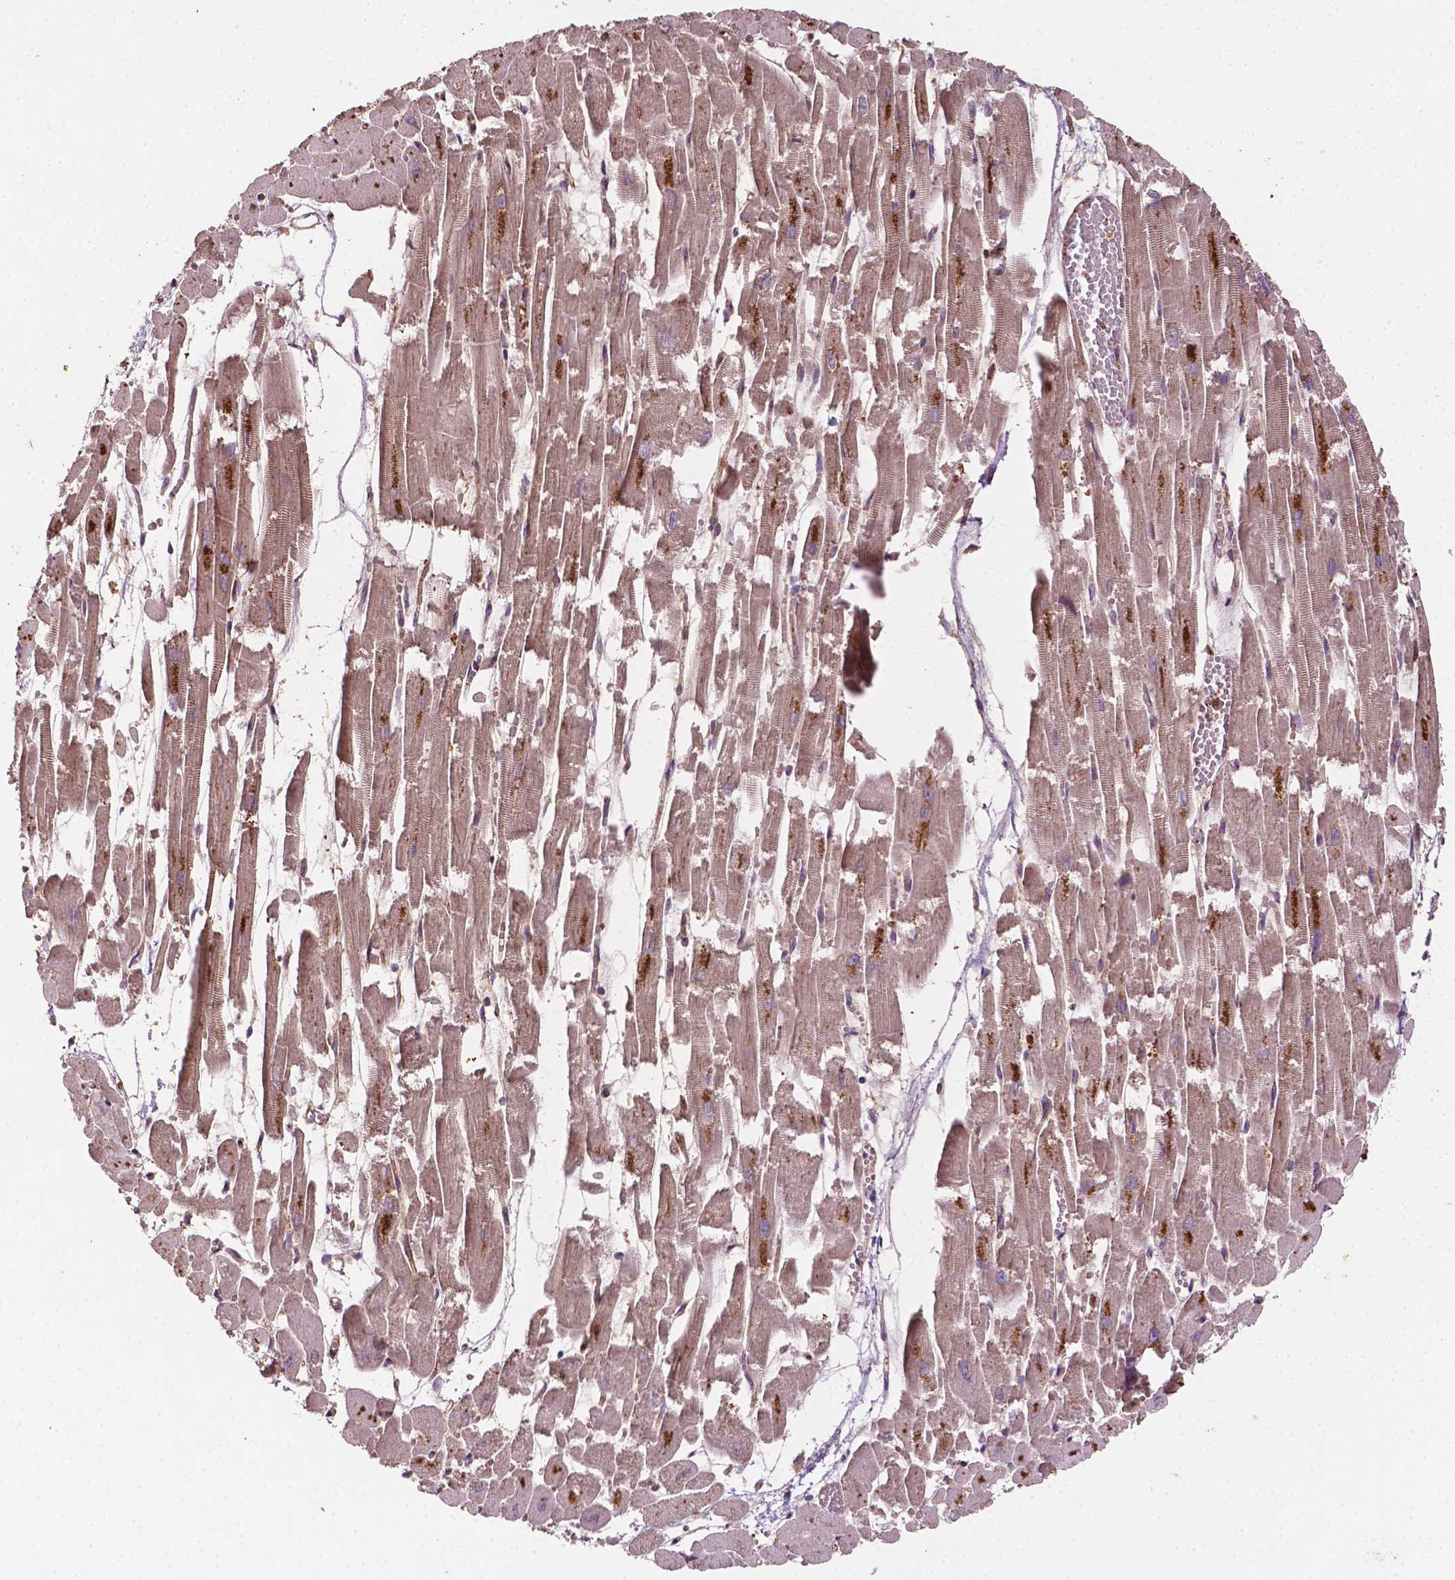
{"staining": {"intensity": "strong", "quantity": "<25%", "location": "cytoplasmic/membranous"}, "tissue": "heart muscle", "cell_type": "Cardiomyocytes", "image_type": "normal", "snomed": [{"axis": "morphology", "description": "Normal tissue, NOS"}, {"axis": "topography", "description": "Heart"}], "caption": "Protein expression analysis of unremarkable heart muscle displays strong cytoplasmic/membranous positivity in about <25% of cardiomyocytes.", "gene": "ZMYND19", "patient": {"sex": "female", "age": 52}}